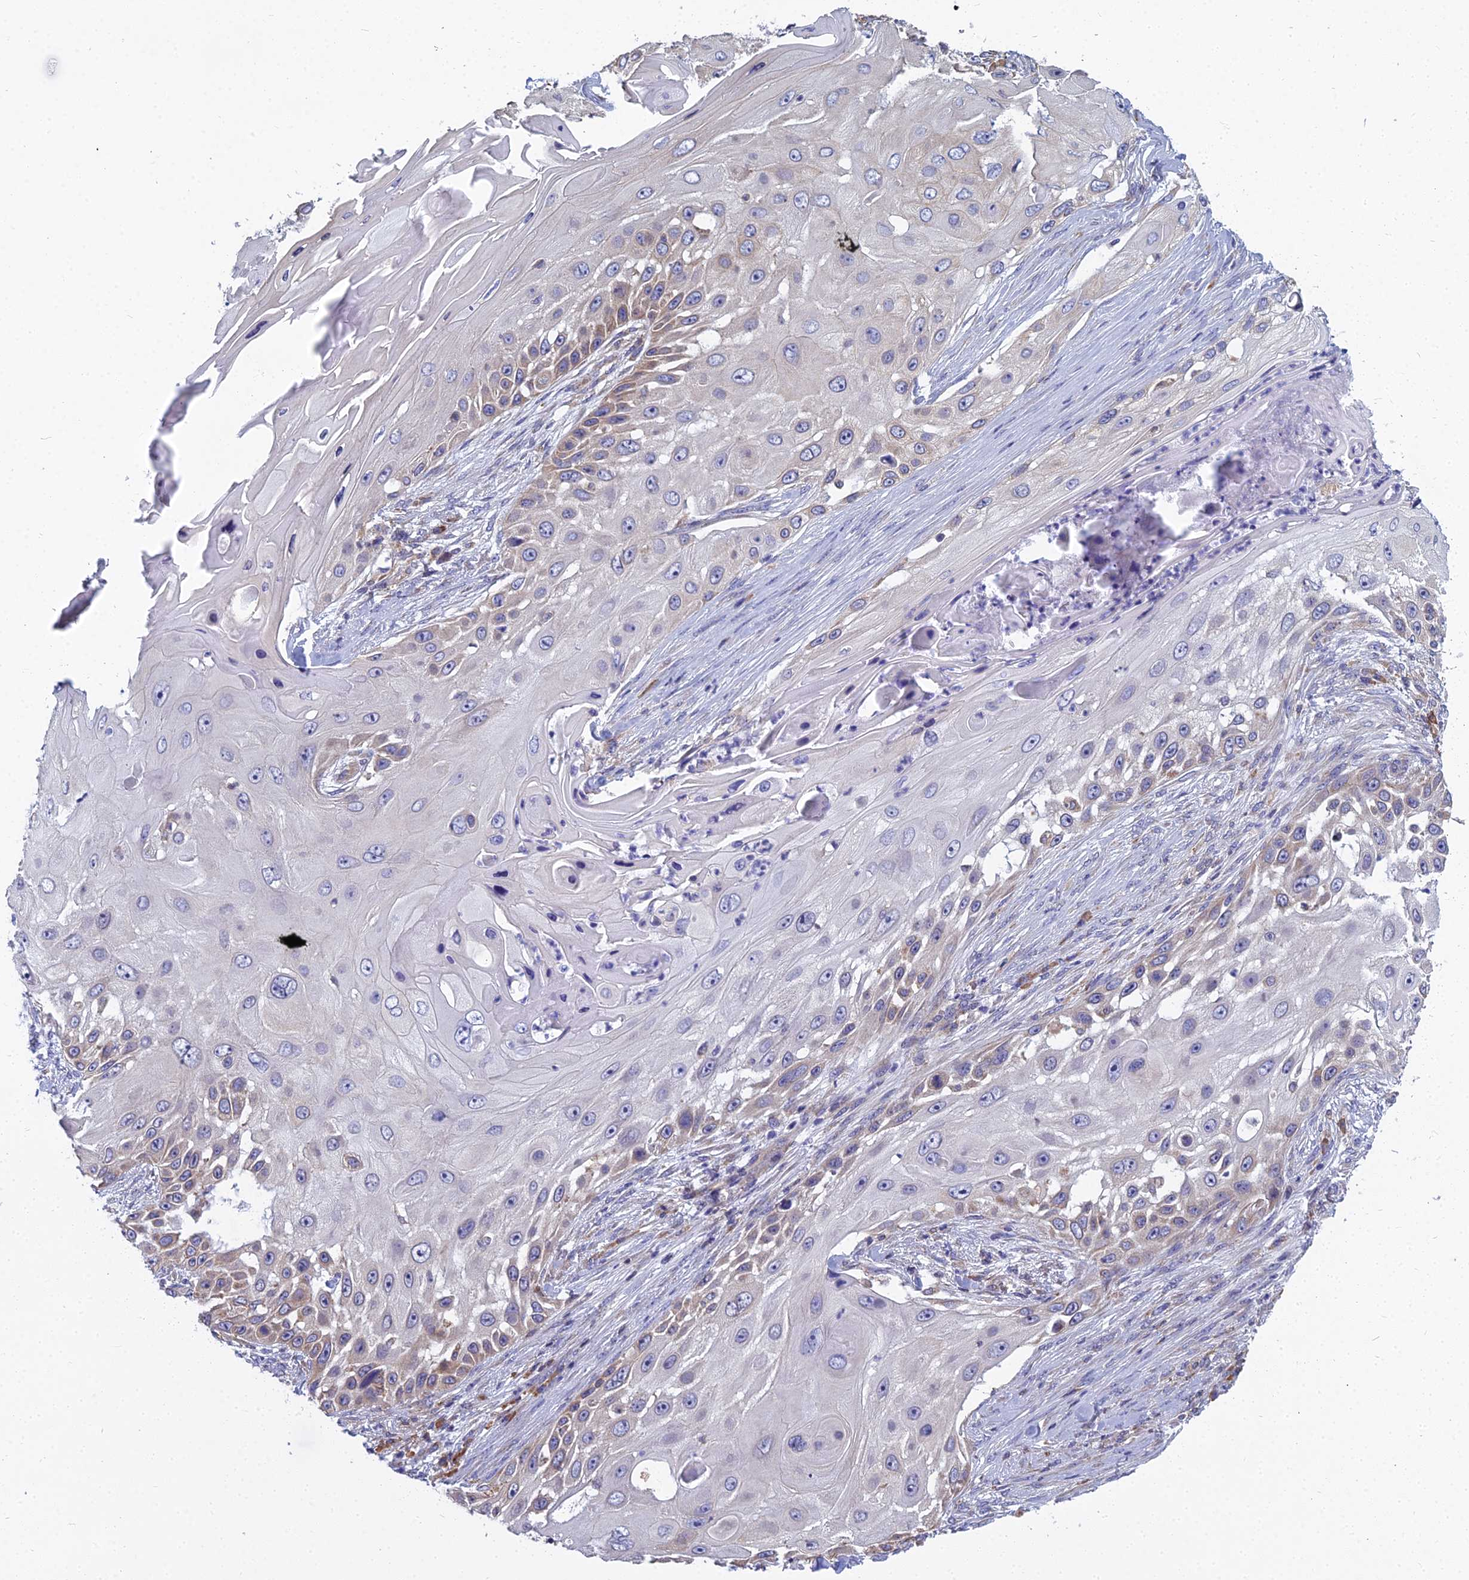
{"staining": {"intensity": "weak", "quantity": "<25%", "location": "cytoplasmic/membranous"}, "tissue": "skin cancer", "cell_type": "Tumor cells", "image_type": "cancer", "snomed": [{"axis": "morphology", "description": "Squamous cell carcinoma, NOS"}, {"axis": "topography", "description": "Skin"}], "caption": "Immunohistochemical staining of skin cancer displays no significant expression in tumor cells. The staining is performed using DAB (3,3'-diaminobenzidine) brown chromogen with nuclei counter-stained in using hematoxylin.", "gene": "KIAA1143", "patient": {"sex": "female", "age": 44}}